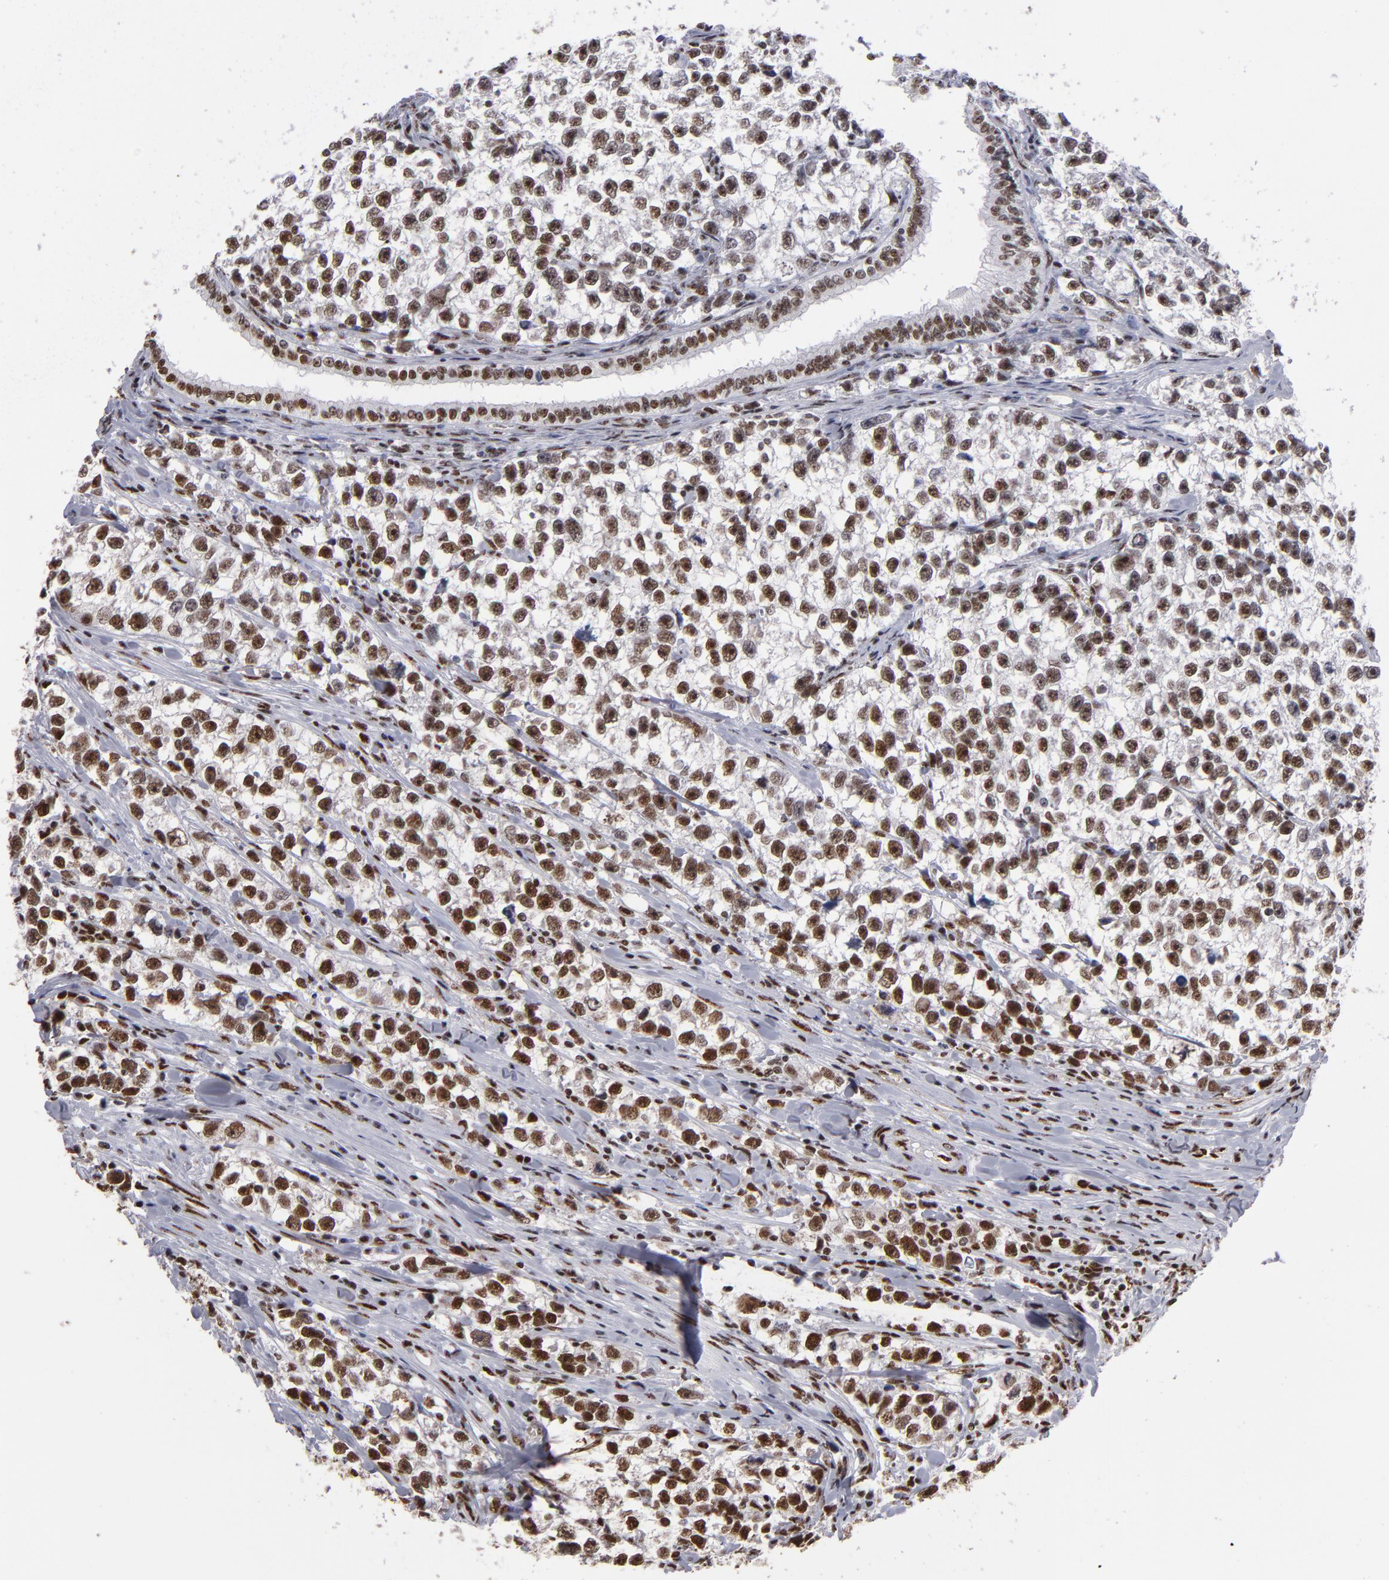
{"staining": {"intensity": "strong", "quantity": ">75%", "location": "nuclear"}, "tissue": "testis cancer", "cell_type": "Tumor cells", "image_type": "cancer", "snomed": [{"axis": "morphology", "description": "Seminoma, NOS"}, {"axis": "morphology", "description": "Carcinoma, Embryonal, NOS"}, {"axis": "topography", "description": "Testis"}], "caption": "Testis cancer was stained to show a protein in brown. There is high levels of strong nuclear staining in about >75% of tumor cells.", "gene": "MRE11", "patient": {"sex": "male", "age": 30}}